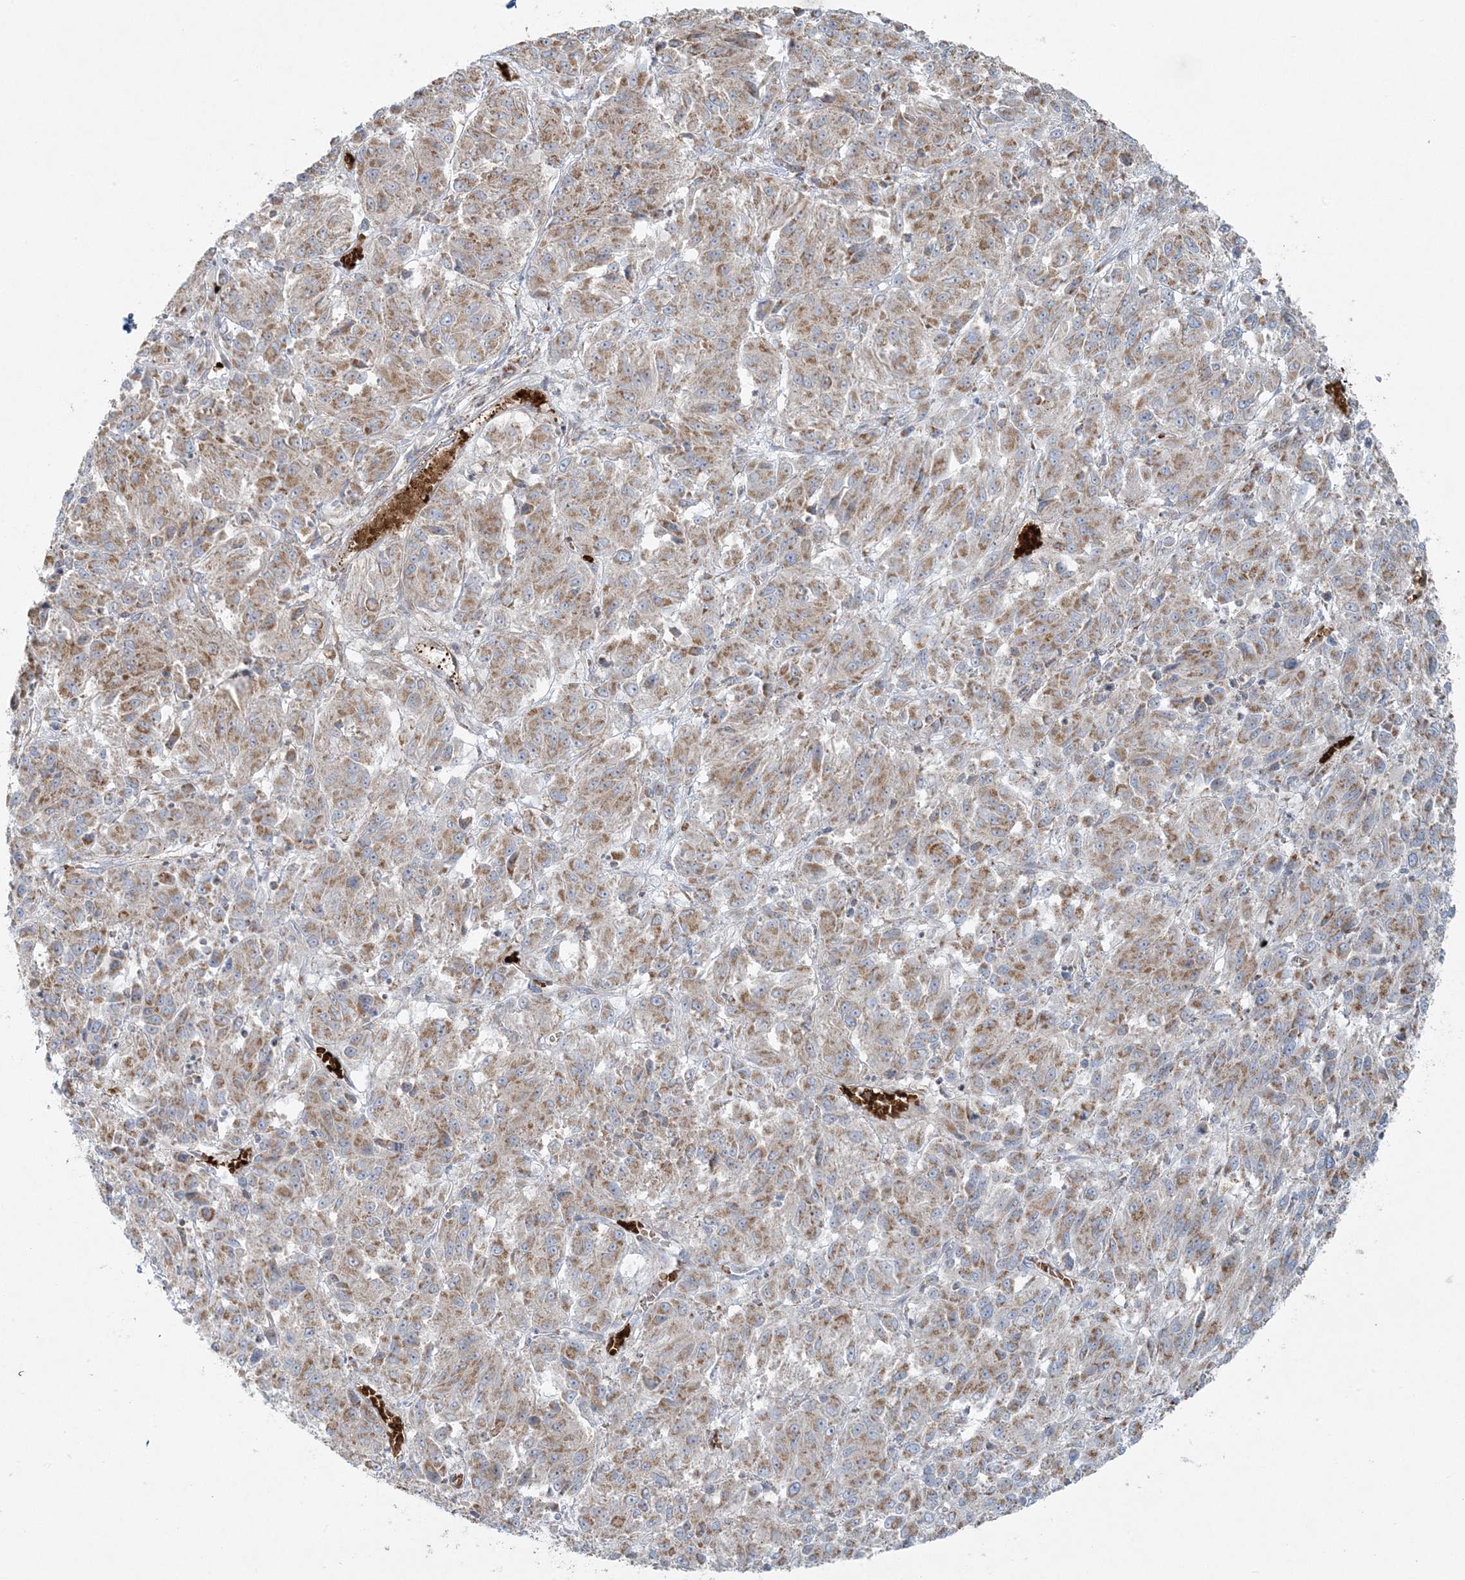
{"staining": {"intensity": "weak", "quantity": ">75%", "location": "cytoplasmic/membranous"}, "tissue": "melanoma", "cell_type": "Tumor cells", "image_type": "cancer", "snomed": [{"axis": "morphology", "description": "Malignant melanoma, Metastatic site"}, {"axis": "topography", "description": "Lung"}], "caption": "Weak cytoplasmic/membranous protein expression is seen in about >75% of tumor cells in melanoma.", "gene": "PIK3R4", "patient": {"sex": "male", "age": 64}}